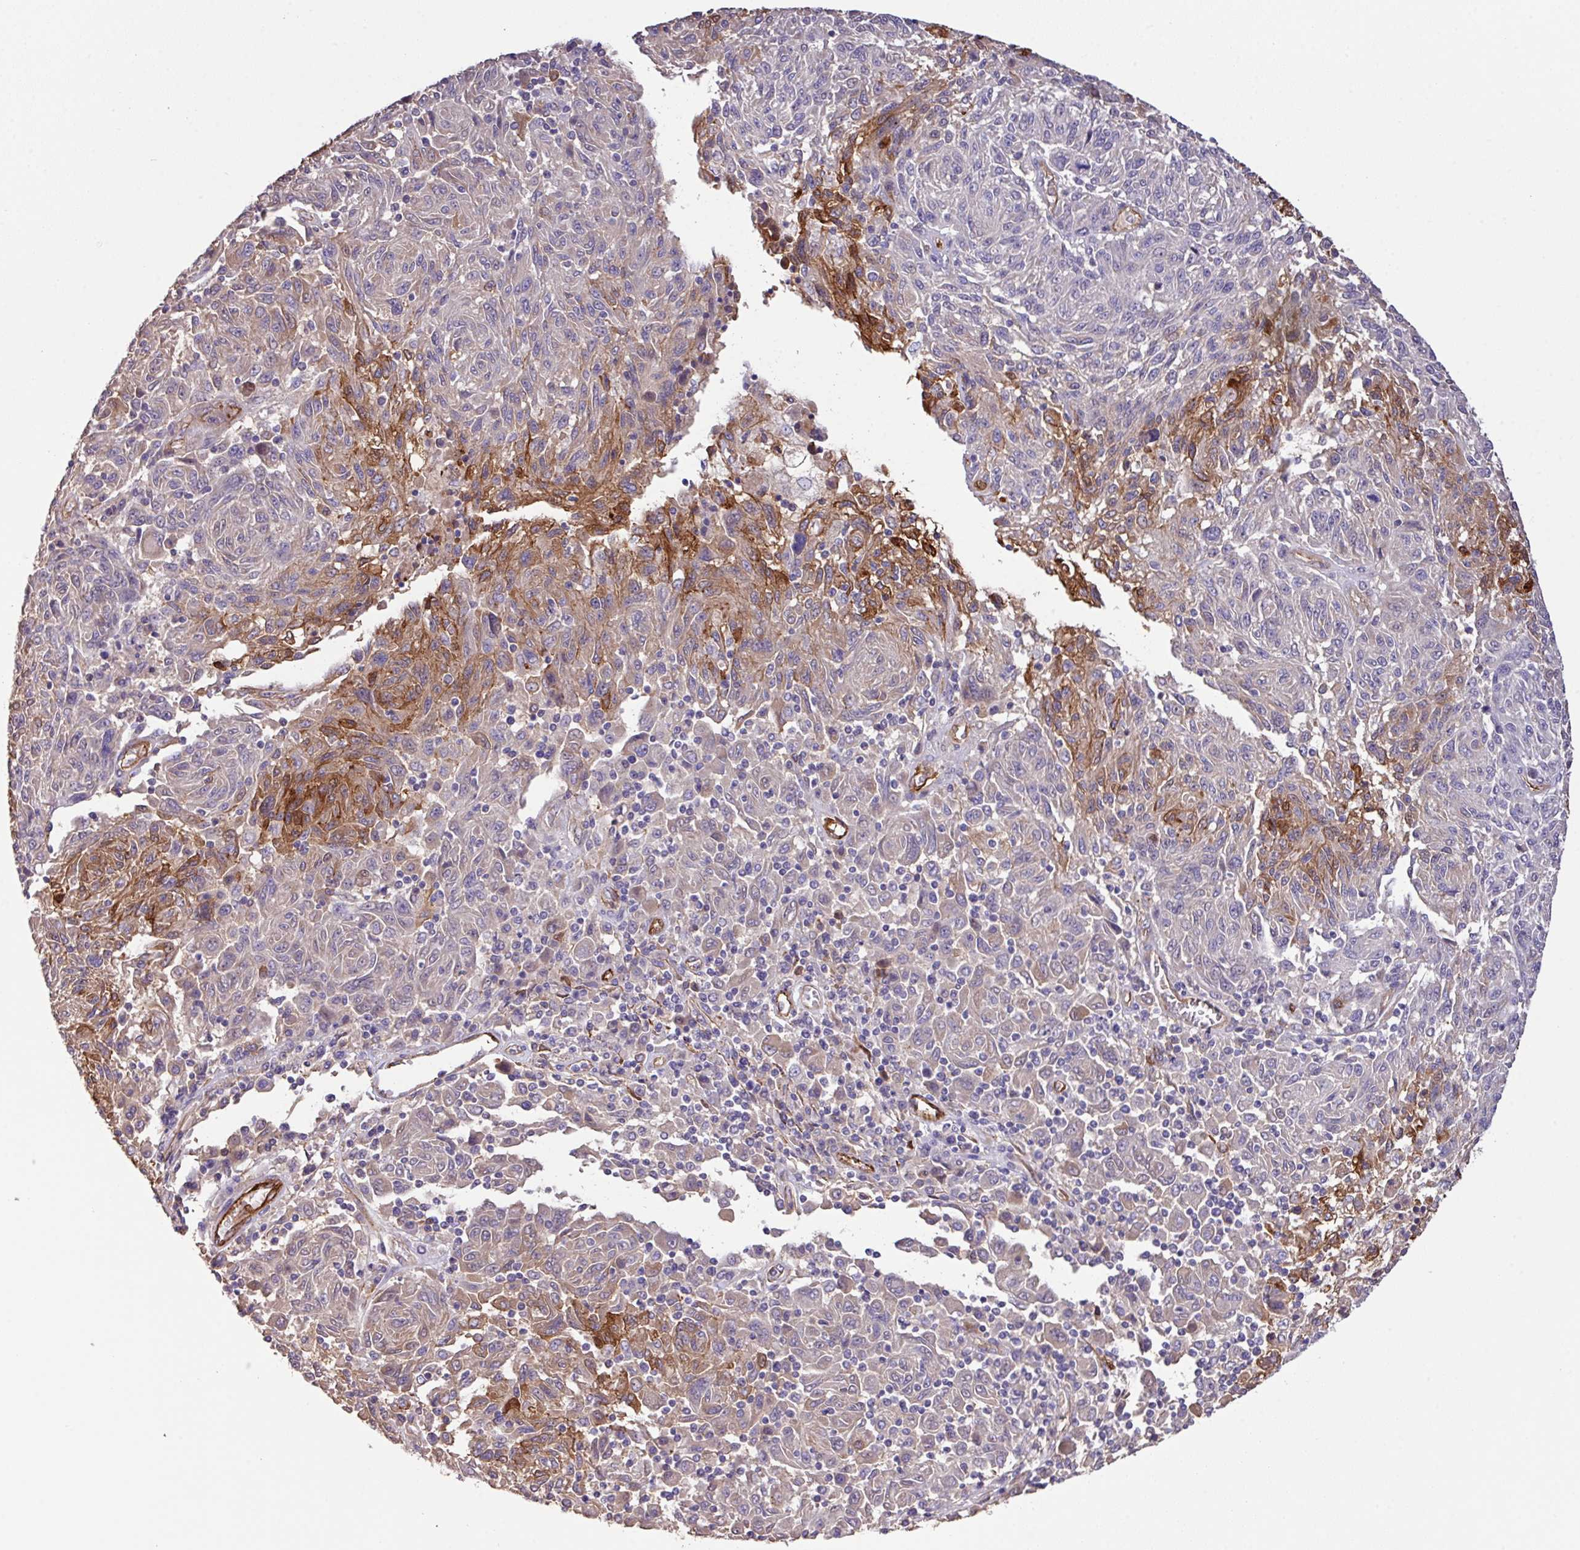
{"staining": {"intensity": "moderate", "quantity": "<25%", "location": "cytoplasmic/membranous"}, "tissue": "melanoma", "cell_type": "Tumor cells", "image_type": "cancer", "snomed": [{"axis": "morphology", "description": "Malignant melanoma, NOS"}, {"axis": "topography", "description": "Skin"}], "caption": "A high-resolution image shows immunohistochemistry staining of melanoma, which demonstrates moderate cytoplasmic/membranous positivity in approximately <25% of tumor cells. (Brightfield microscopy of DAB IHC at high magnification).", "gene": "LRRC53", "patient": {"sex": "male", "age": 53}}